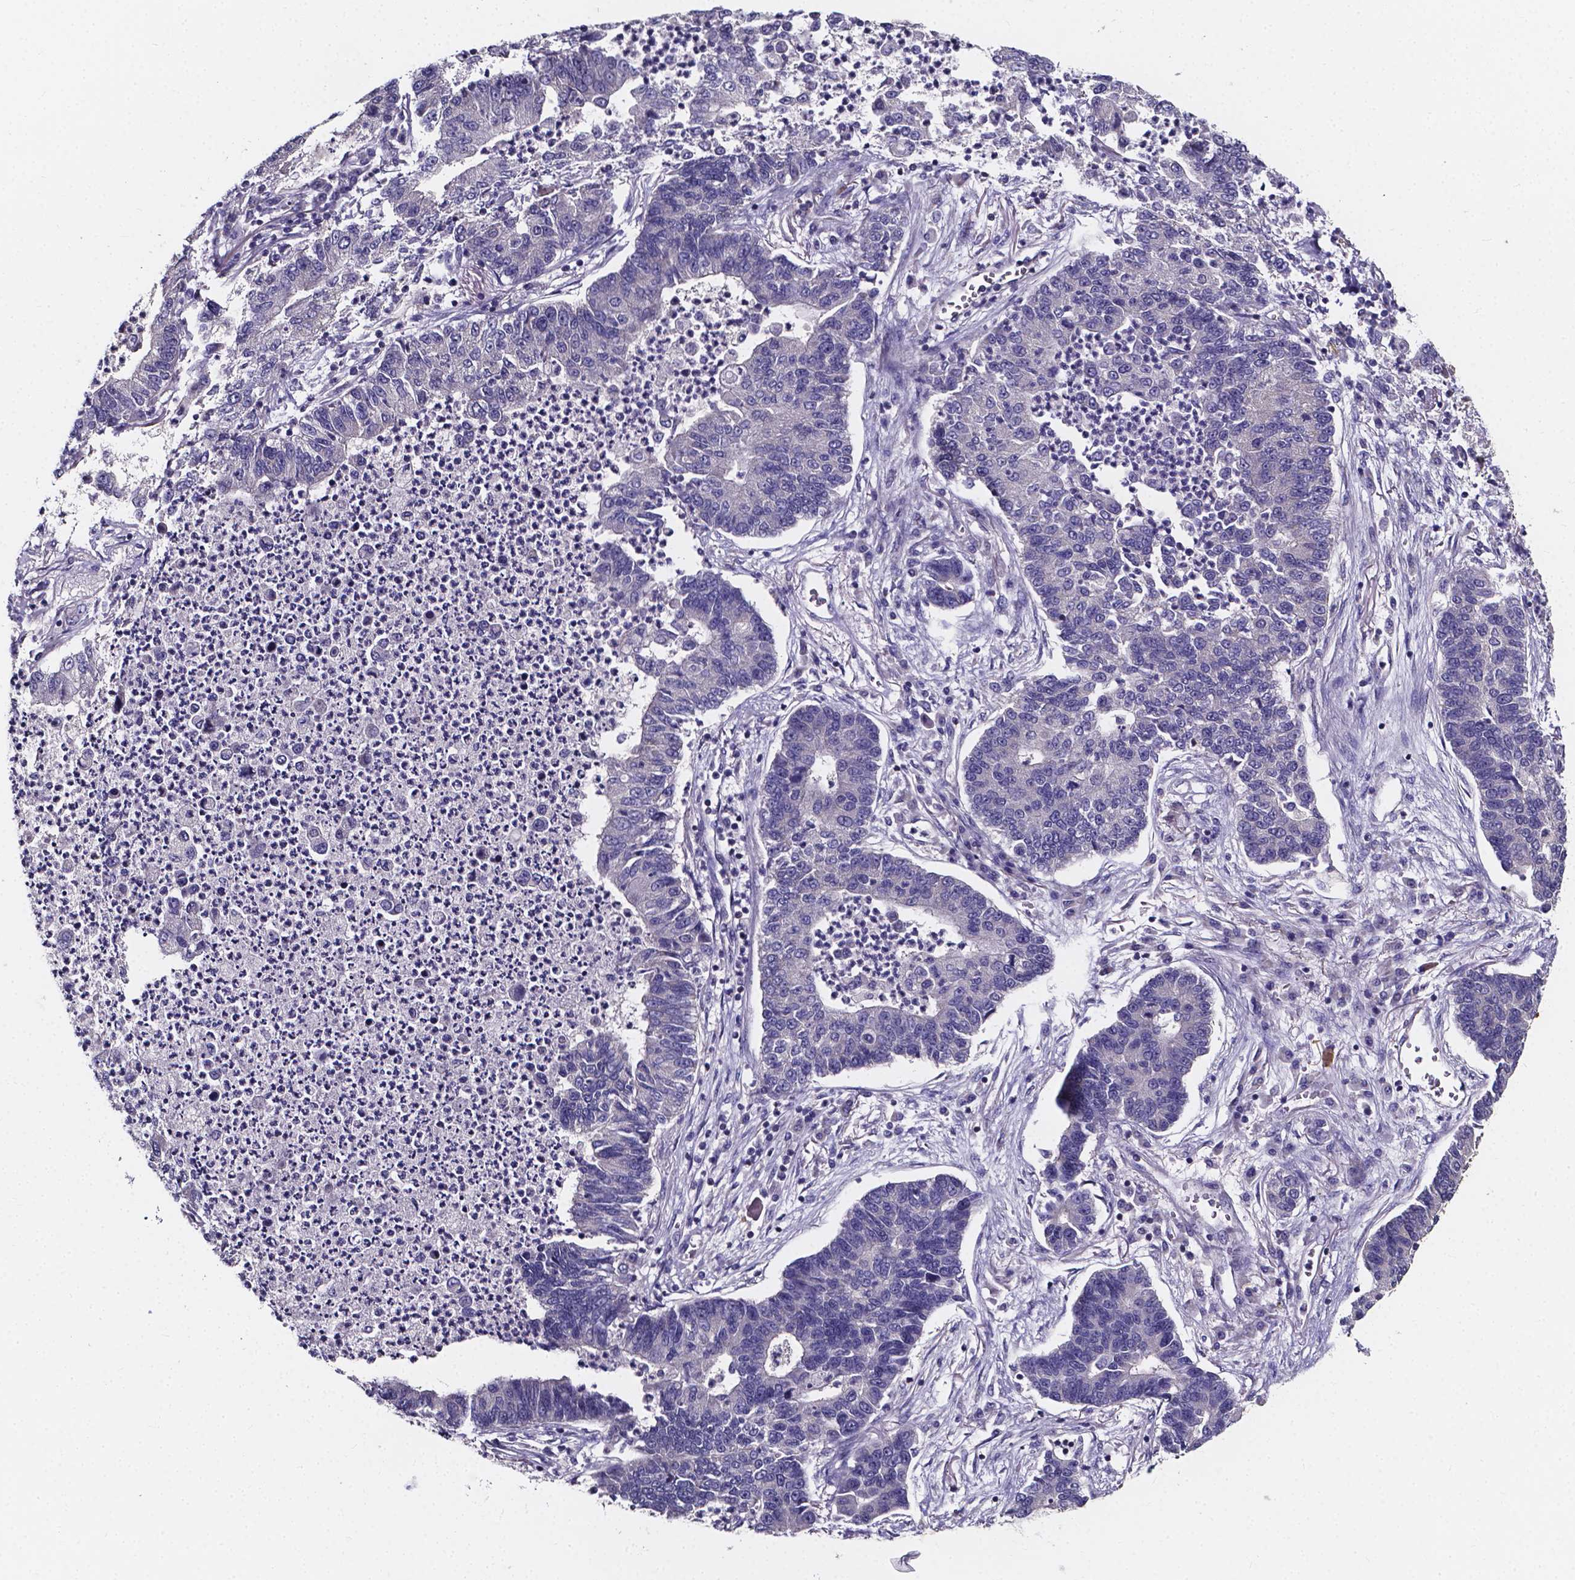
{"staining": {"intensity": "negative", "quantity": "none", "location": "none"}, "tissue": "lung cancer", "cell_type": "Tumor cells", "image_type": "cancer", "snomed": [{"axis": "morphology", "description": "Adenocarcinoma, NOS"}, {"axis": "topography", "description": "Lung"}], "caption": "The immunohistochemistry image has no significant positivity in tumor cells of lung cancer tissue. (IHC, brightfield microscopy, high magnification).", "gene": "THEMIS", "patient": {"sex": "female", "age": 57}}